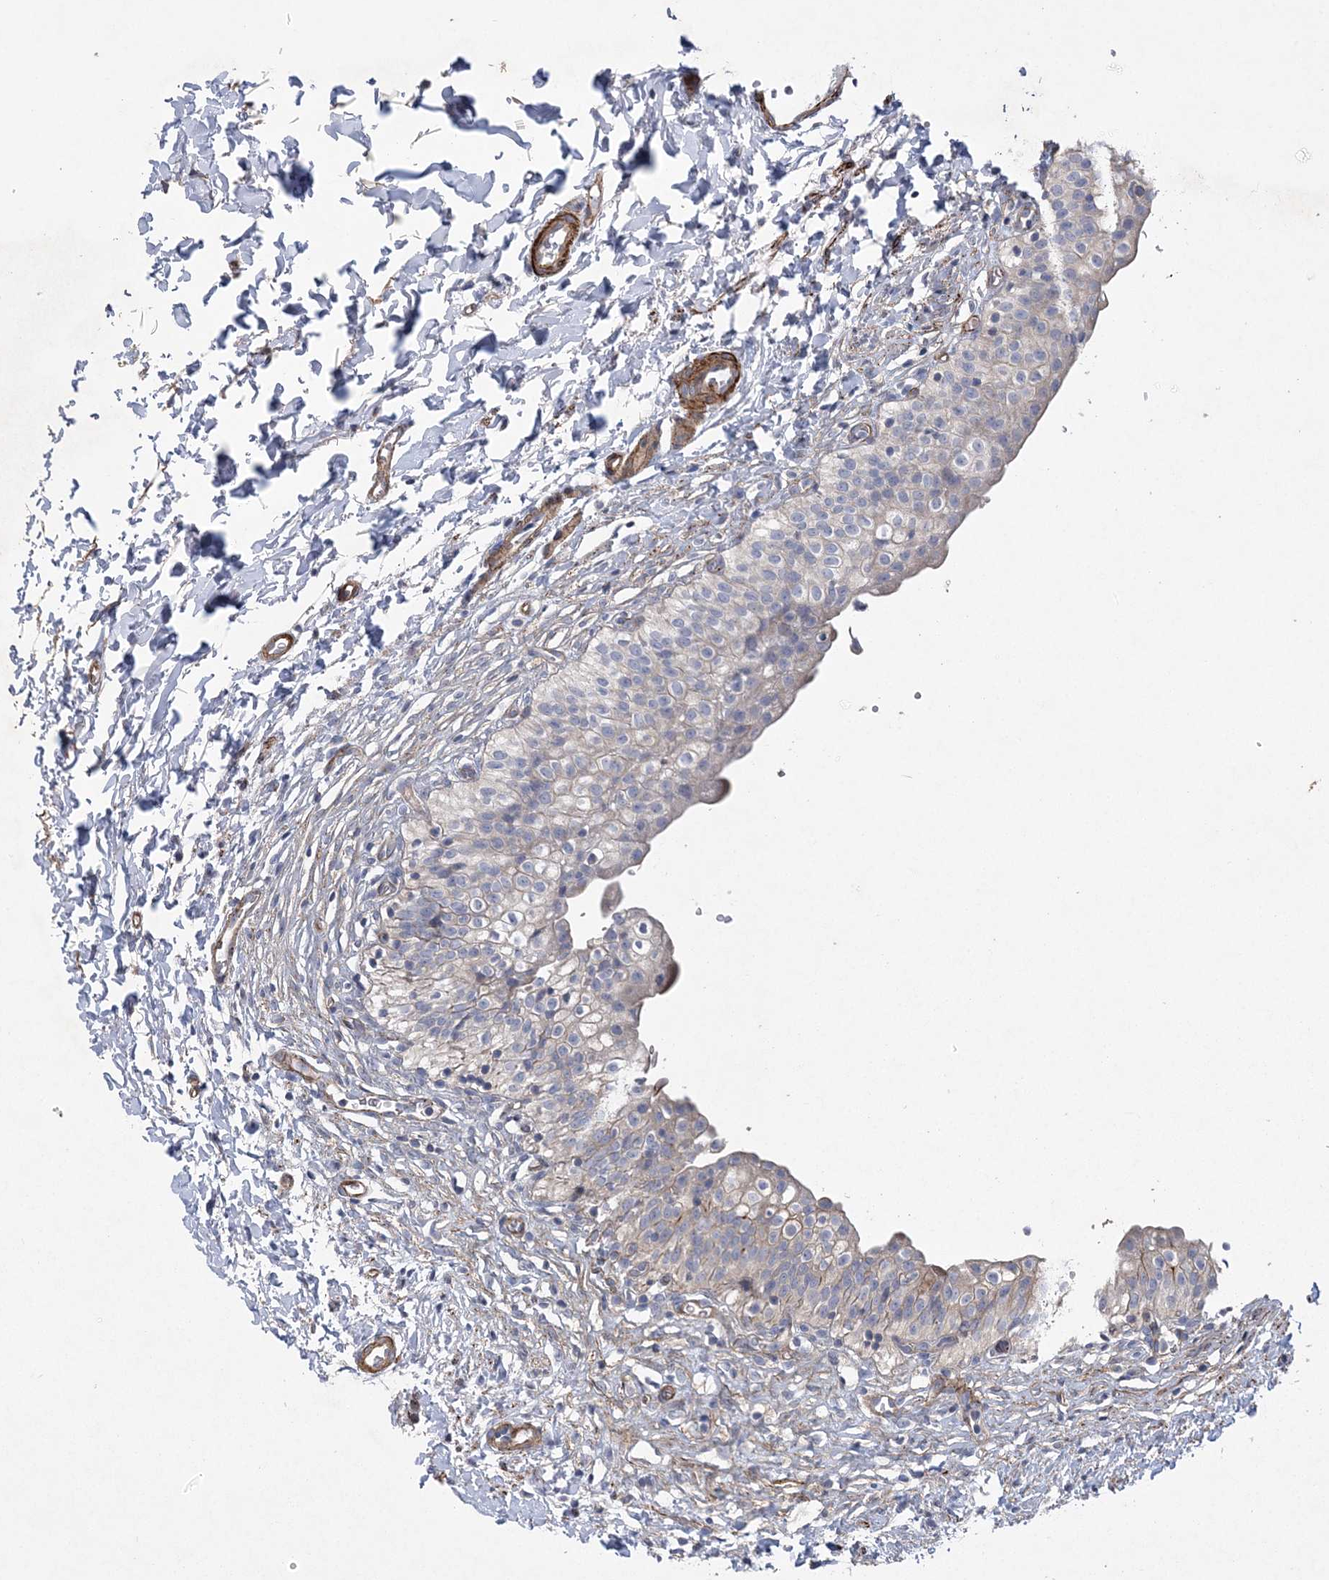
{"staining": {"intensity": "weak", "quantity": "<25%", "location": "cytoplasmic/membranous"}, "tissue": "urinary bladder", "cell_type": "Urothelial cells", "image_type": "normal", "snomed": [{"axis": "morphology", "description": "Normal tissue, NOS"}, {"axis": "topography", "description": "Urinary bladder"}], "caption": "Urothelial cells show no significant protein staining in benign urinary bladder. Brightfield microscopy of IHC stained with DAB (brown) and hematoxylin (blue), captured at high magnification.", "gene": "ARSJ", "patient": {"sex": "male", "age": 55}}